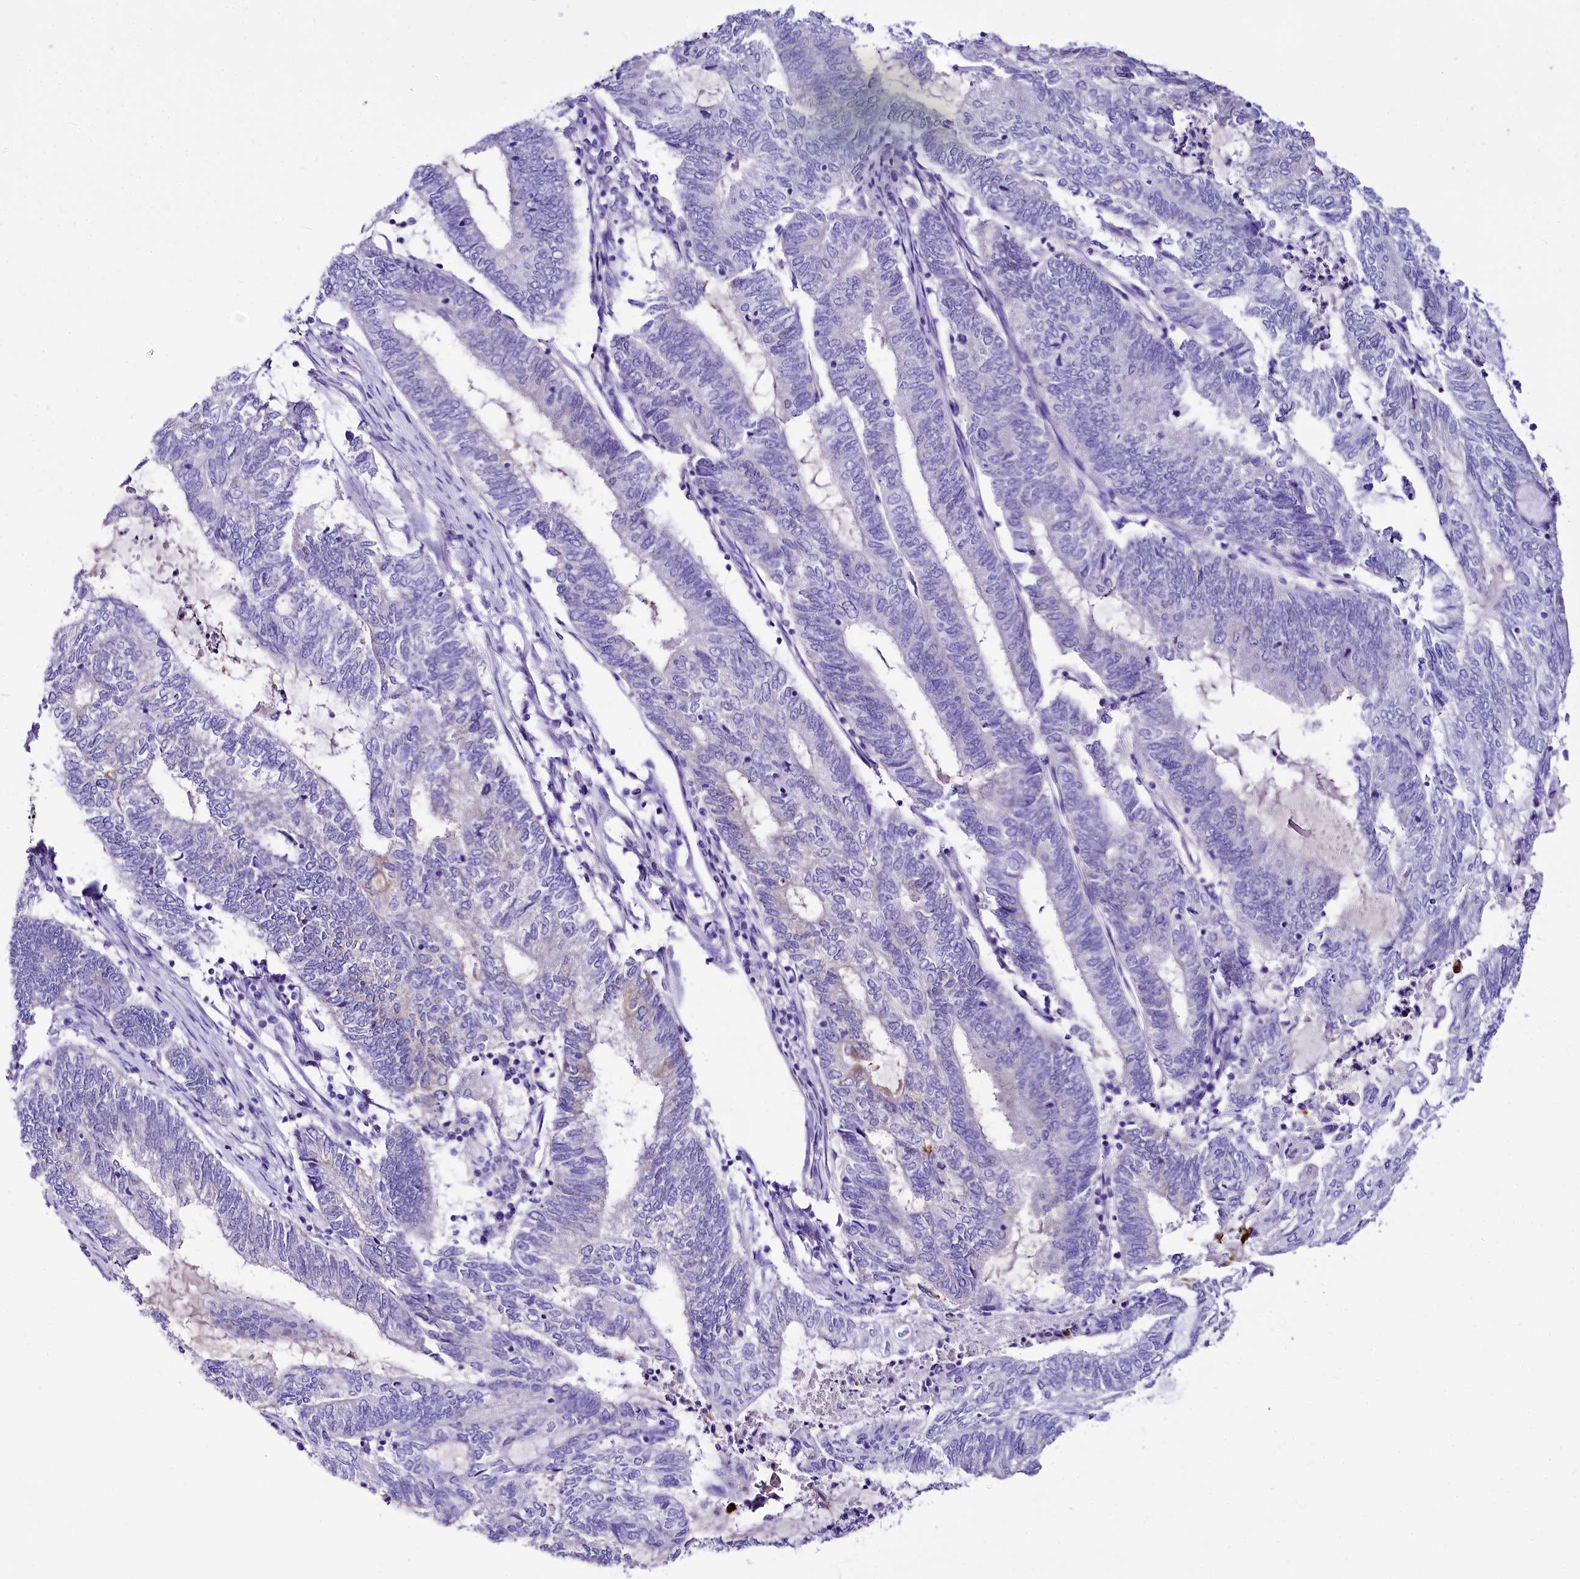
{"staining": {"intensity": "negative", "quantity": "none", "location": "none"}, "tissue": "endometrial cancer", "cell_type": "Tumor cells", "image_type": "cancer", "snomed": [{"axis": "morphology", "description": "Adenocarcinoma, NOS"}, {"axis": "topography", "description": "Uterus"}, {"axis": "topography", "description": "Endometrium"}], "caption": "Immunohistochemistry (IHC) photomicrograph of neoplastic tissue: endometrial adenocarcinoma stained with DAB (3,3'-diaminobenzidine) demonstrates no significant protein expression in tumor cells.", "gene": "A2ML1", "patient": {"sex": "female", "age": 70}}